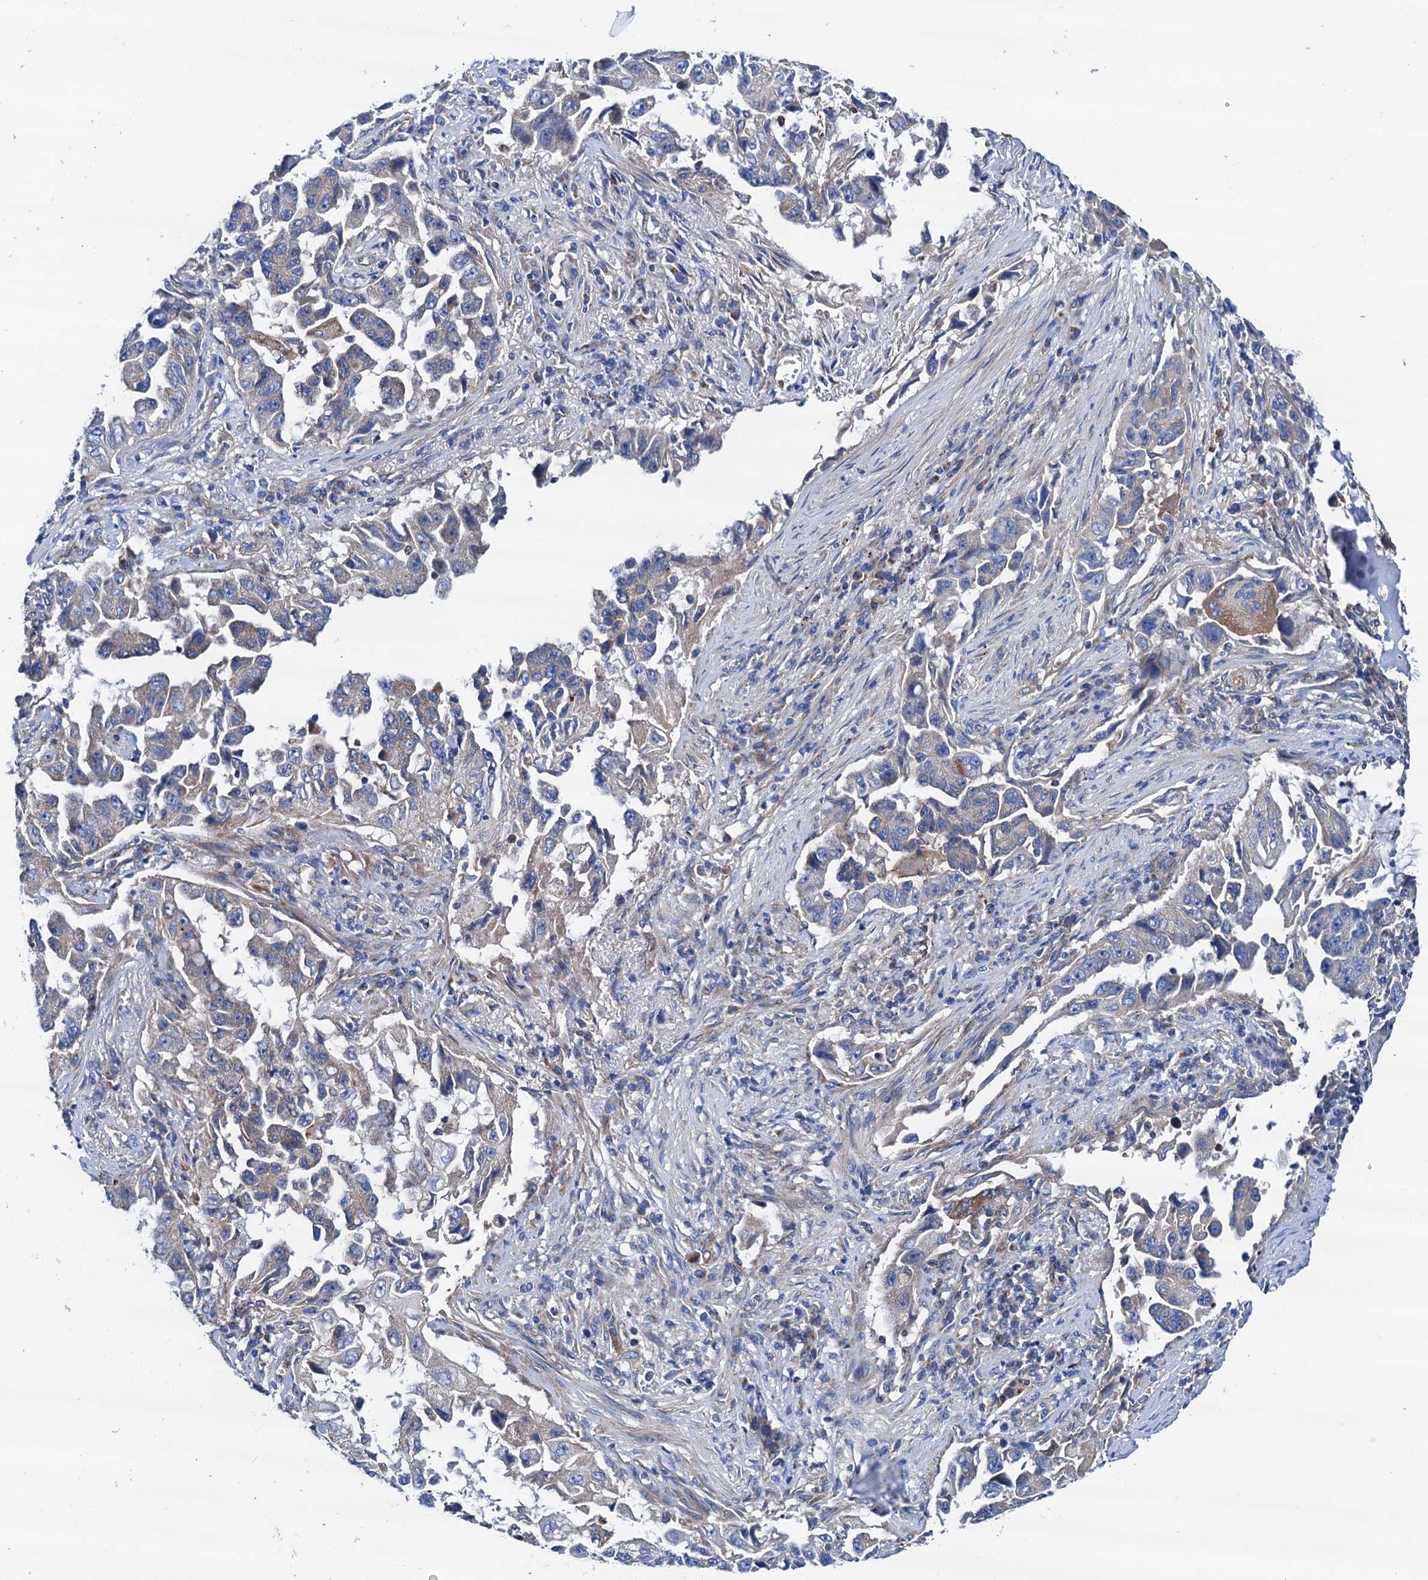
{"staining": {"intensity": "negative", "quantity": "none", "location": "none"}, "tissue": "lung cancer", "cell_type": "Tumor cells", "image_type": "cancer", "snomed": [{"axis": "morphology", "description": "Adenocarcinoma, NOS"}, {"axis": "topography", "description": "Lung"}], "caption": "An image of human lung cancer (adenocarcinoma) is negative for staining in tumor cells. (DAB (3,3'-diaminobenzidine) immunohistochemistry (IHC) with hematoxylin counter stain).", "gene": "RASSF9", "patient": {"sex": "female", "age": 51}}